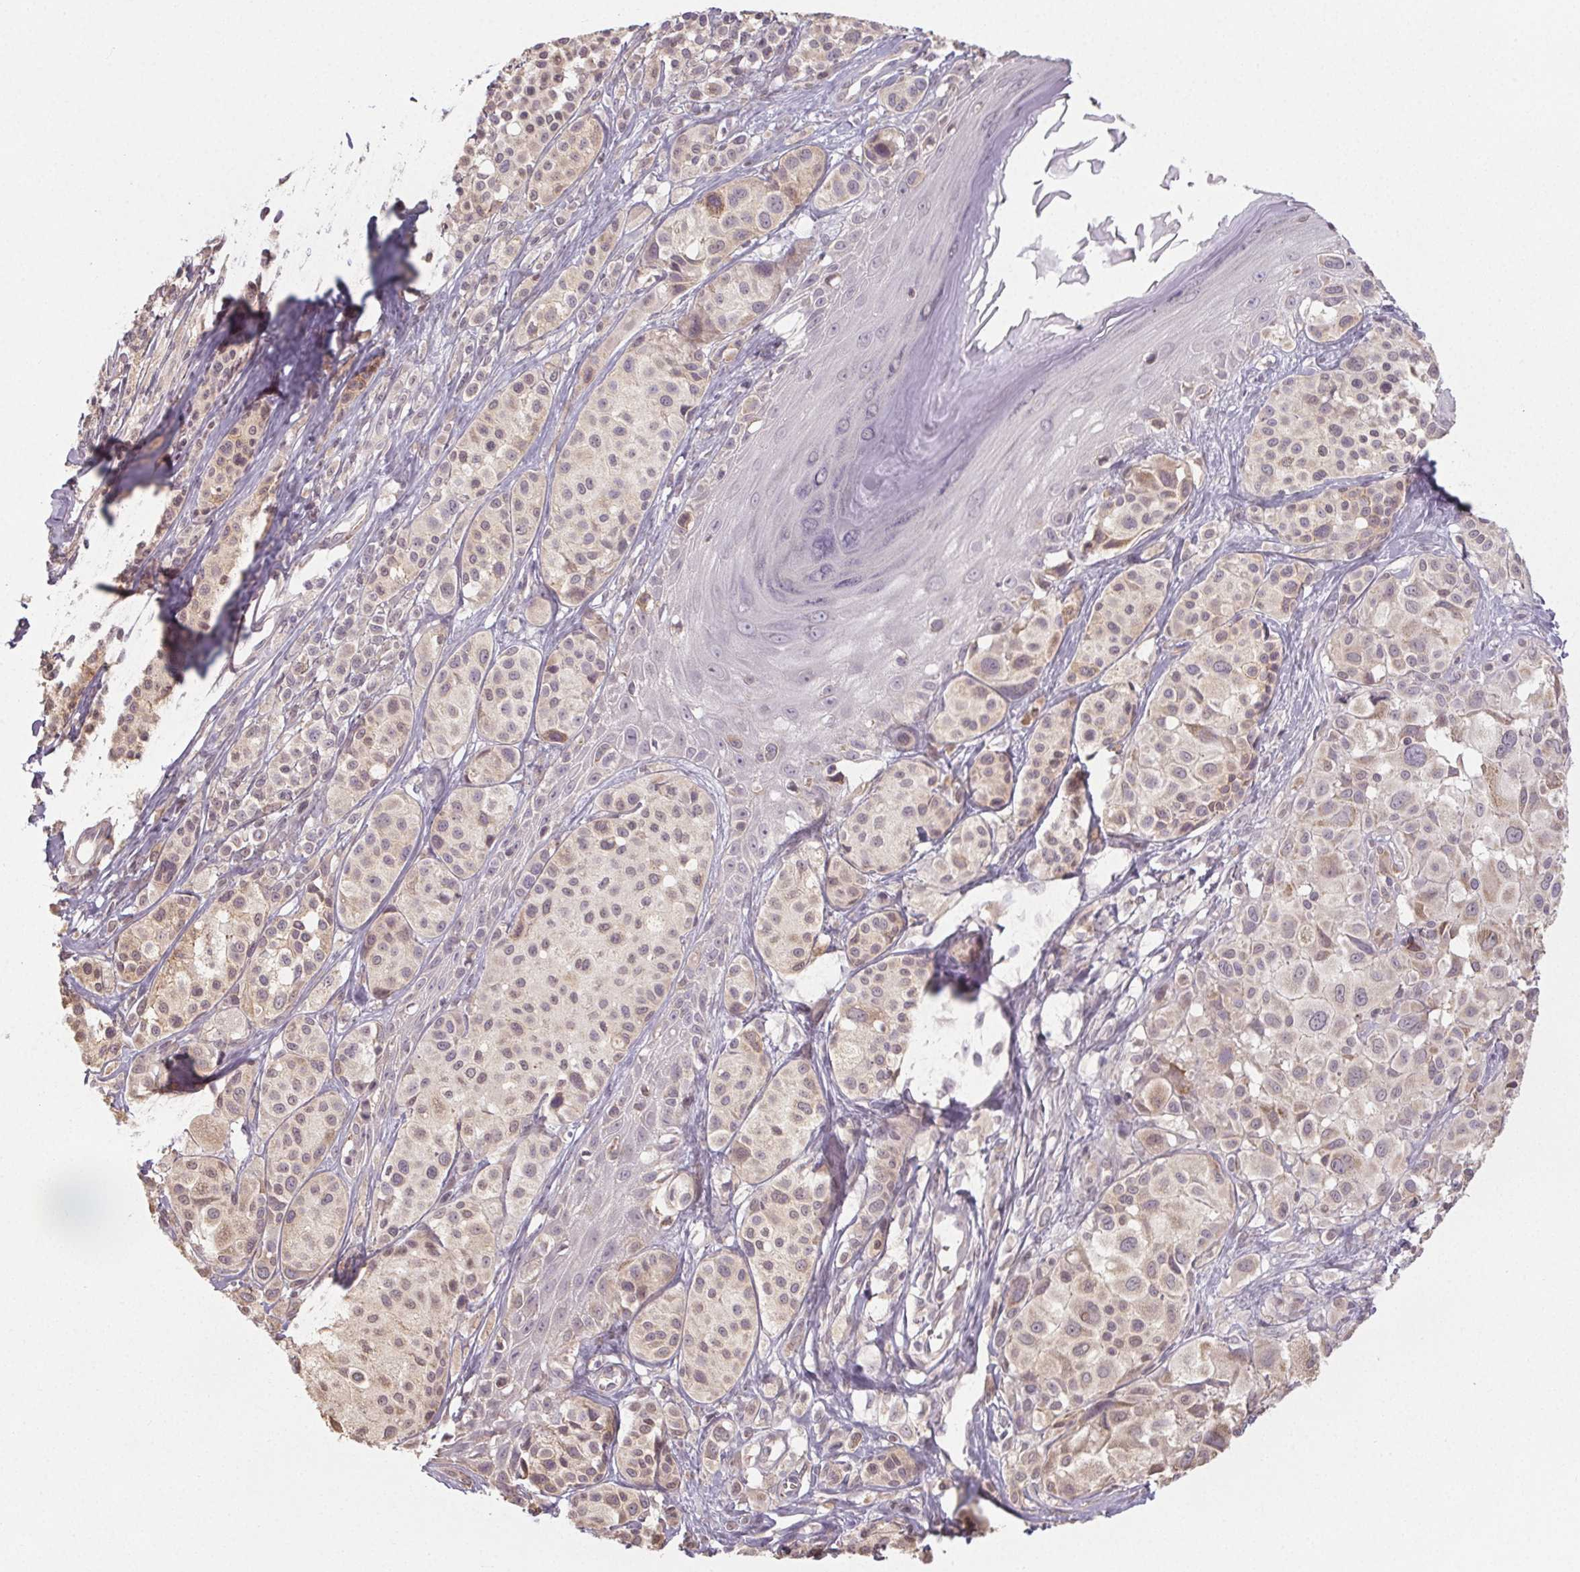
{"staining": {"intensity": "weak", "quantity": "25%-75%", "location": "cytoplasmic/membranous"}, "tissue": "melanoma", "cell_type": "Tumor cells", "image_type": "cancer", "snomed": [{"axis": "morphology", "description": "Malignant melanoma, NOS"}, {"axis": "topography", "description": "Skin"}], "caption": "Protein expression analysis of melanoma demonstrates weak cytoplasmic/membranous staining in approximately 25%-75% of tumor cells.", "gene": "SLC26A2", "patient": {"sex": "male", "age": 77}}